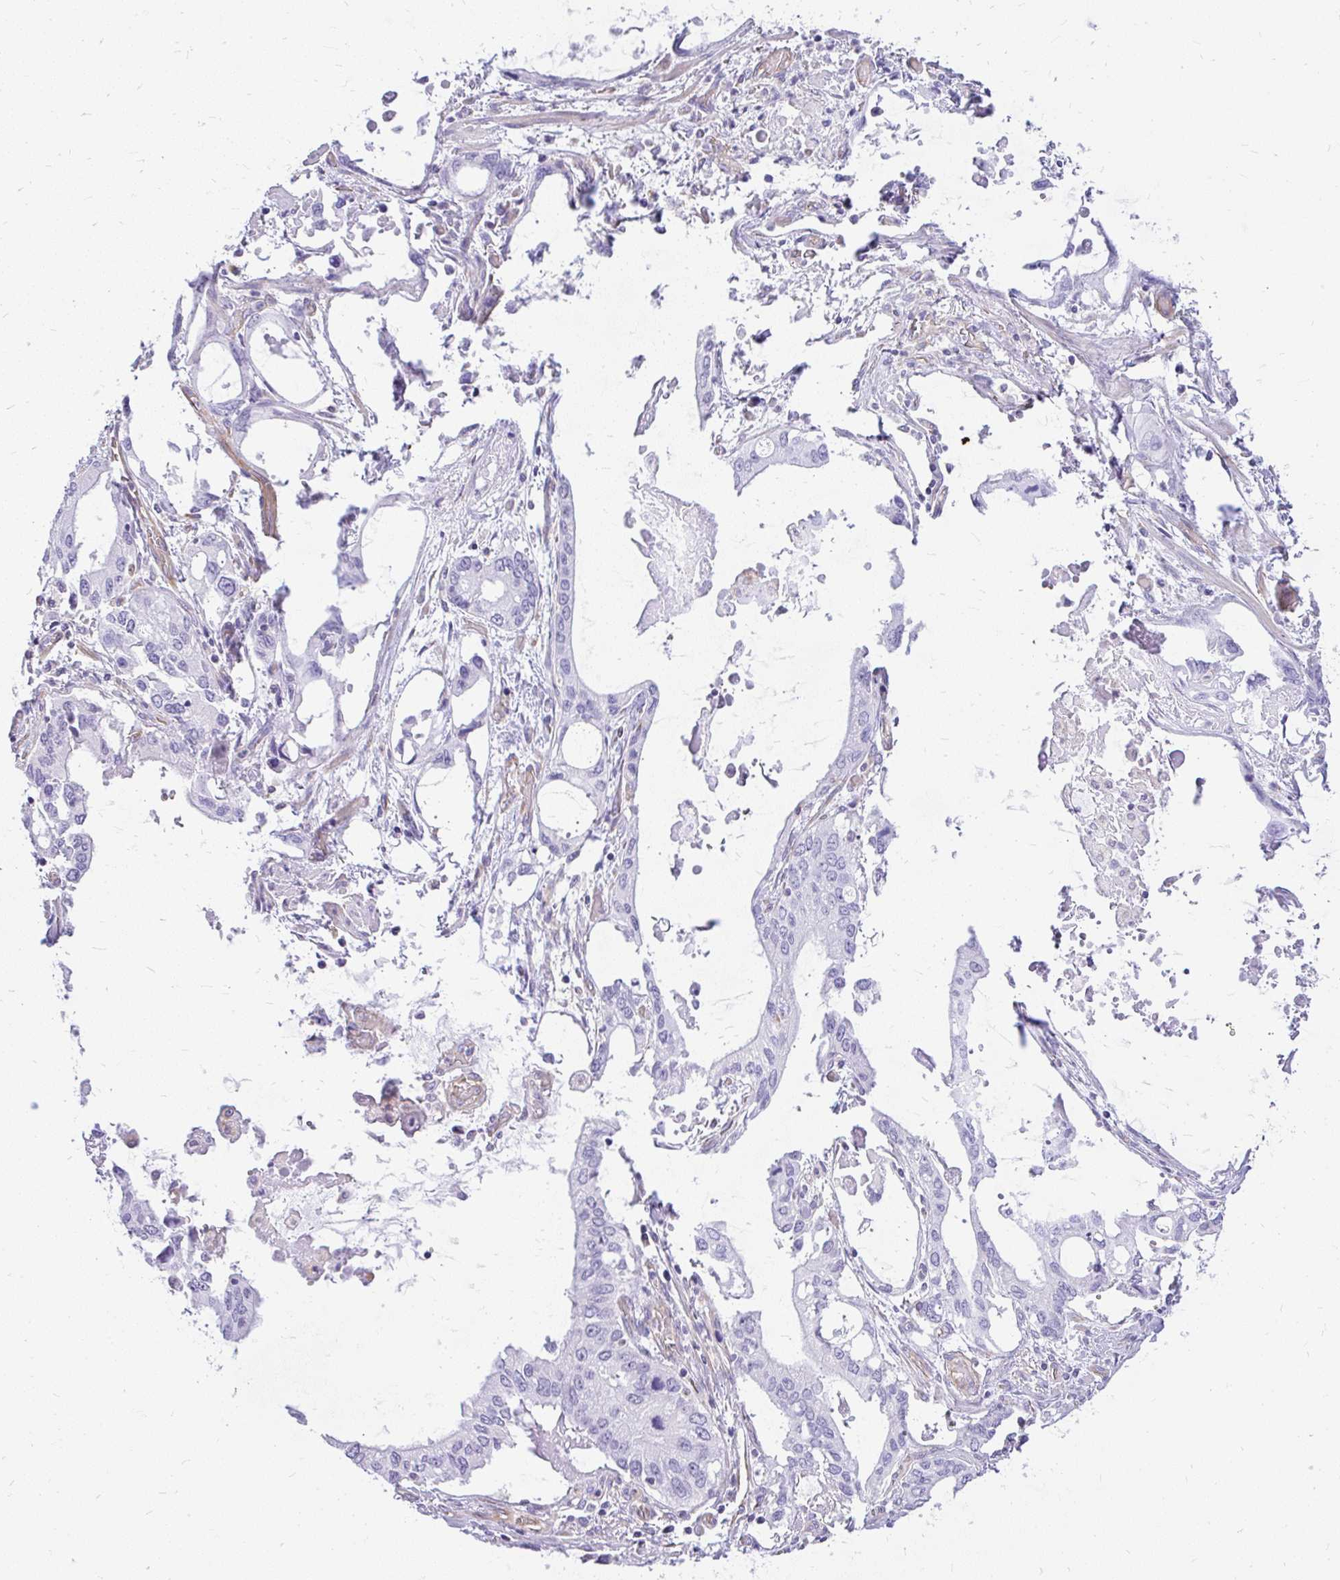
{"staining": {"intensity": "negative", "quantity": "none", "location": "none"}, "tissue": "stomach cancer", "cell_type": "Tumor cells", "image_type": "cancer", "snomed": [{"axis": "morphology", "description": "Adenocarcinoma, NOS"}, {"axis": "topography", "description": "Stomach, upper"}], "caption": "IHC histopathology image of human stomach cancer stained for a protein (brown), which demonstrates no positivity in tumor cells.", "gene": "FAM83C", "patient": {"sex": "male", "age": 74}}